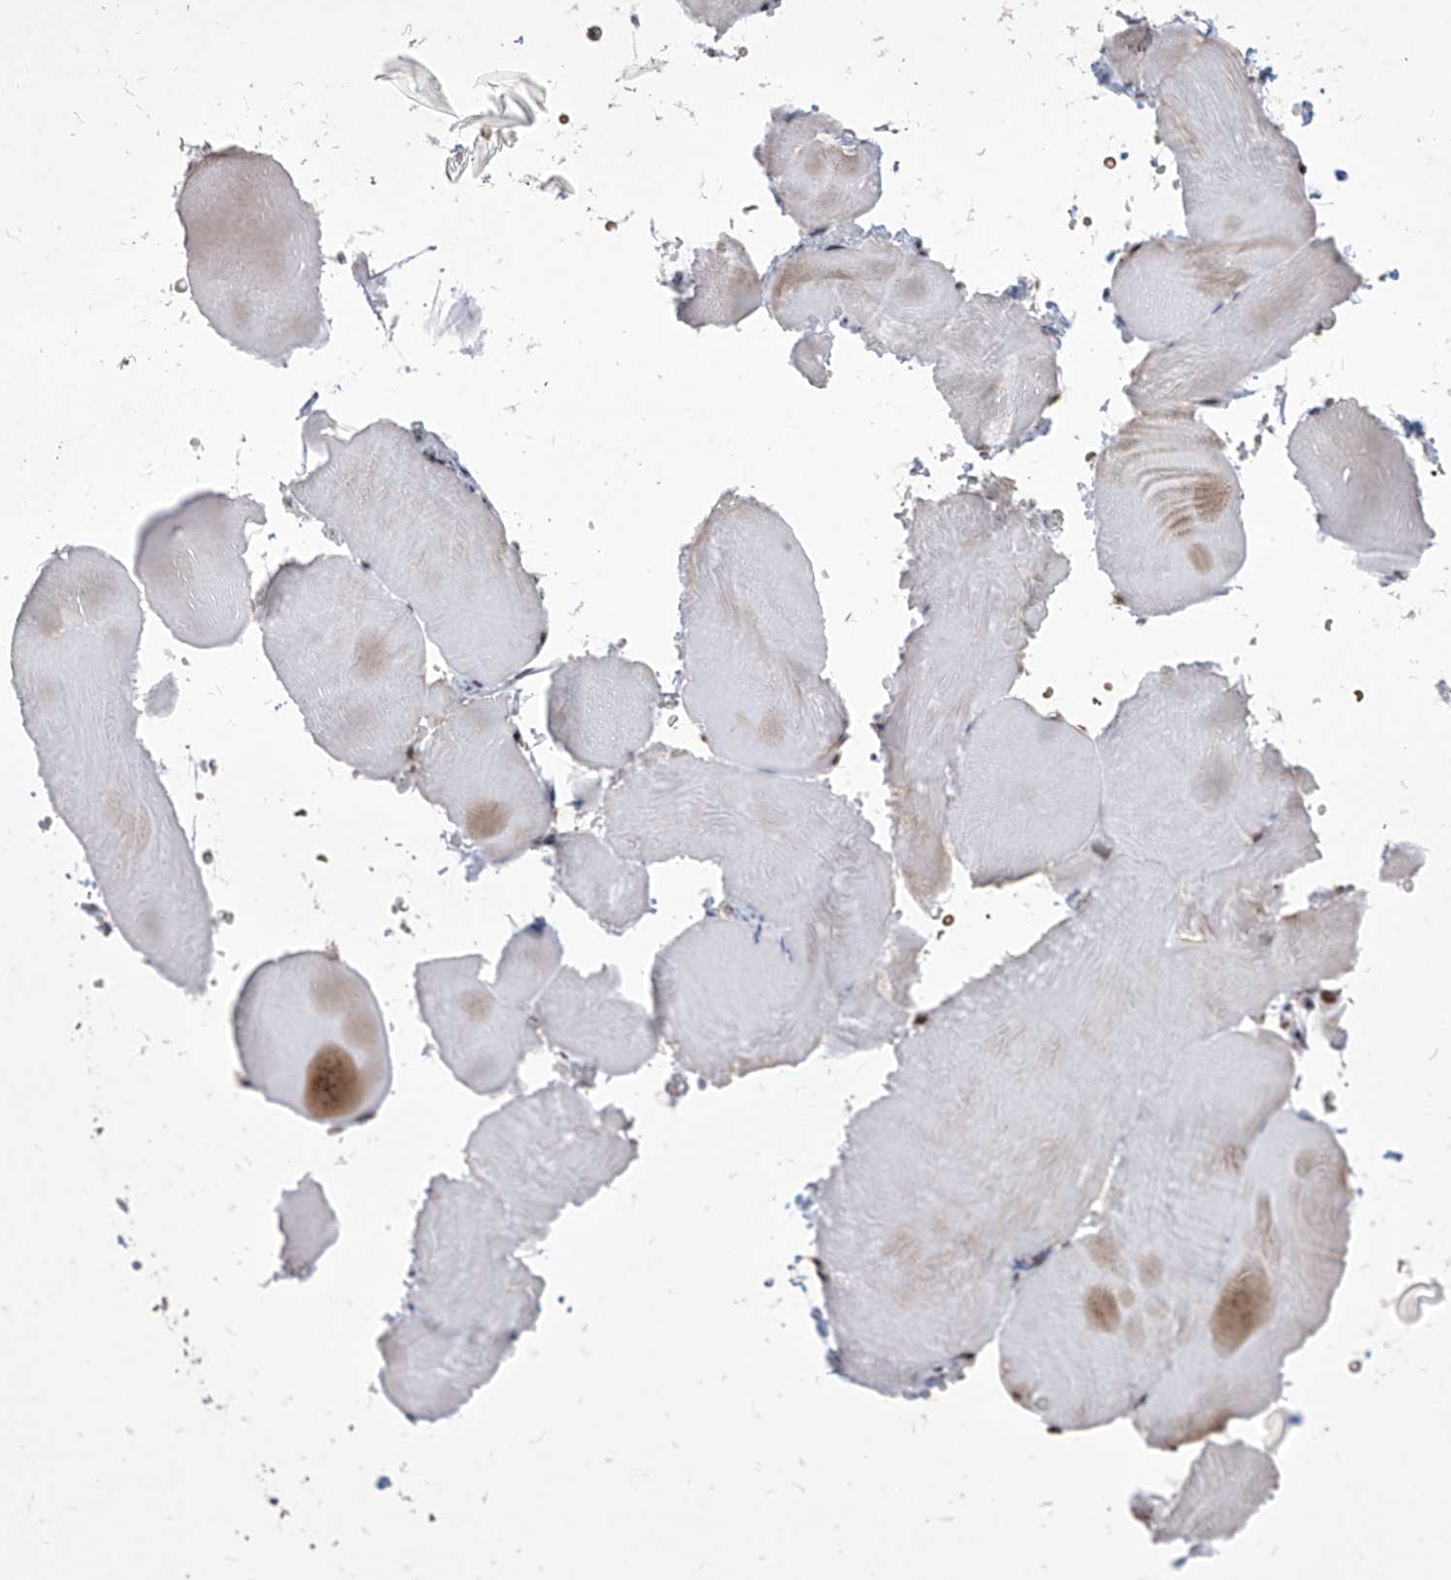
{"staining": {"intensity": "strong", "quantity": "<25%", "location": "nuclear"}, "tissue": "skeletal muscle", "cell_type": "Myocytes", "image_type": "normal", "snomed": [{"axis": "morphology", "description": "Normal tissue, NOS"}, {"axis": "topography", "description": "Skeletal muscle"}, {"axis": "topography", "description": "Parathyroid gland"}], "caption": "IHC image of unremarkable skeletal muscle stained for a protein (brown), which exhibits medium levels of strong nuclear positivity in approximately <25% of myocytes.", "gene": "IRF2", "patient": {"sex": "female", "age": 37}}